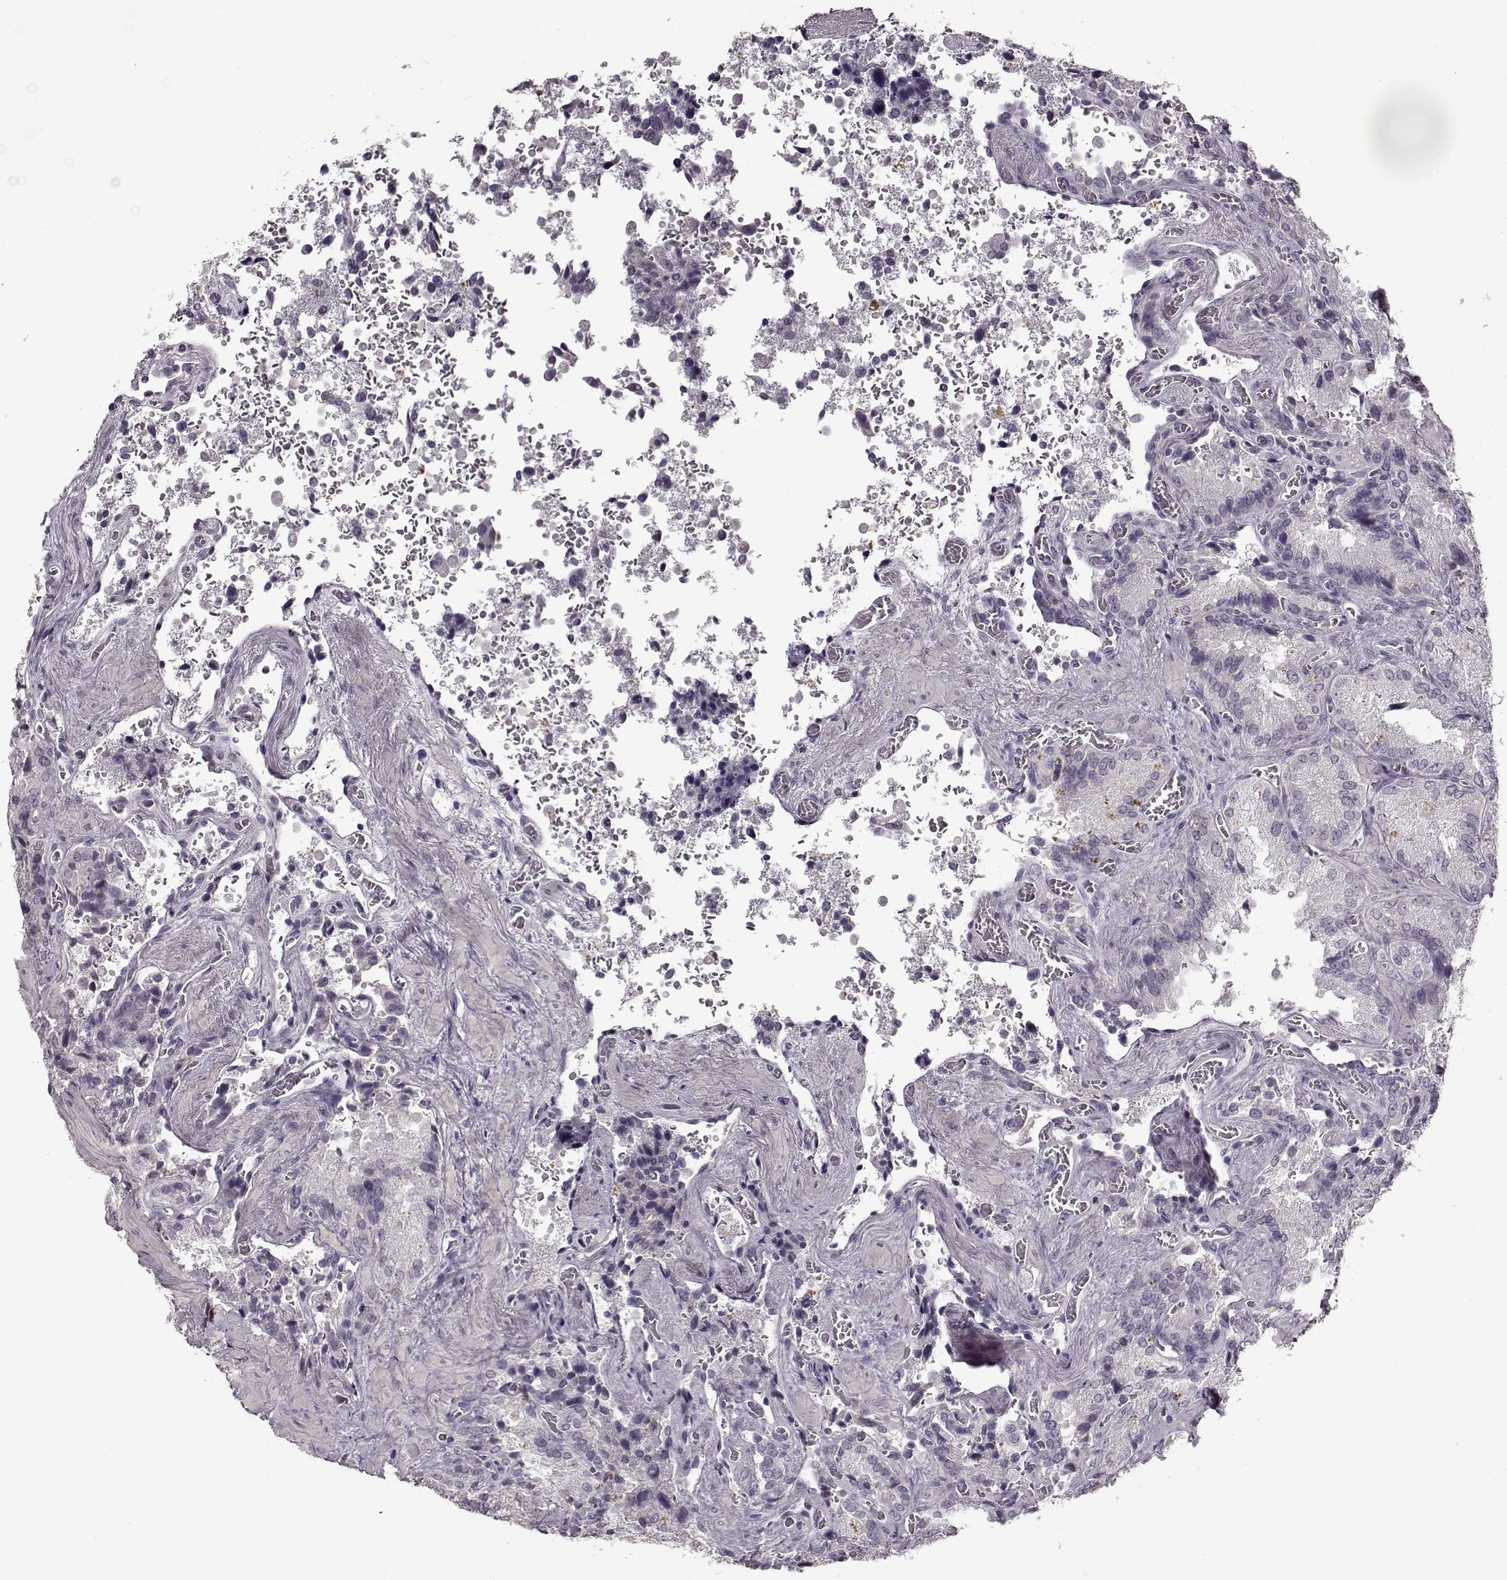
{"staining": {"intensity": "negative", "quantity": "none", "location": "none"}, "tissue": "seminal vesicle", "cell_type": "Glandular cells", "image_type": "normal", "snomed": [{"axis": "morphology", "description": "Normal tissue, NOS"}, {"axis": "topography", "description": "Seminal veicle"}], "caption": "An IHC histopathology image of normal seminal vesicle is shown. There is no staining in glandular cells of seminal vesicle. Nuclei are stained in blue.", "gene": "FSHB", "patient": {"sex": "male", "age": 37}}